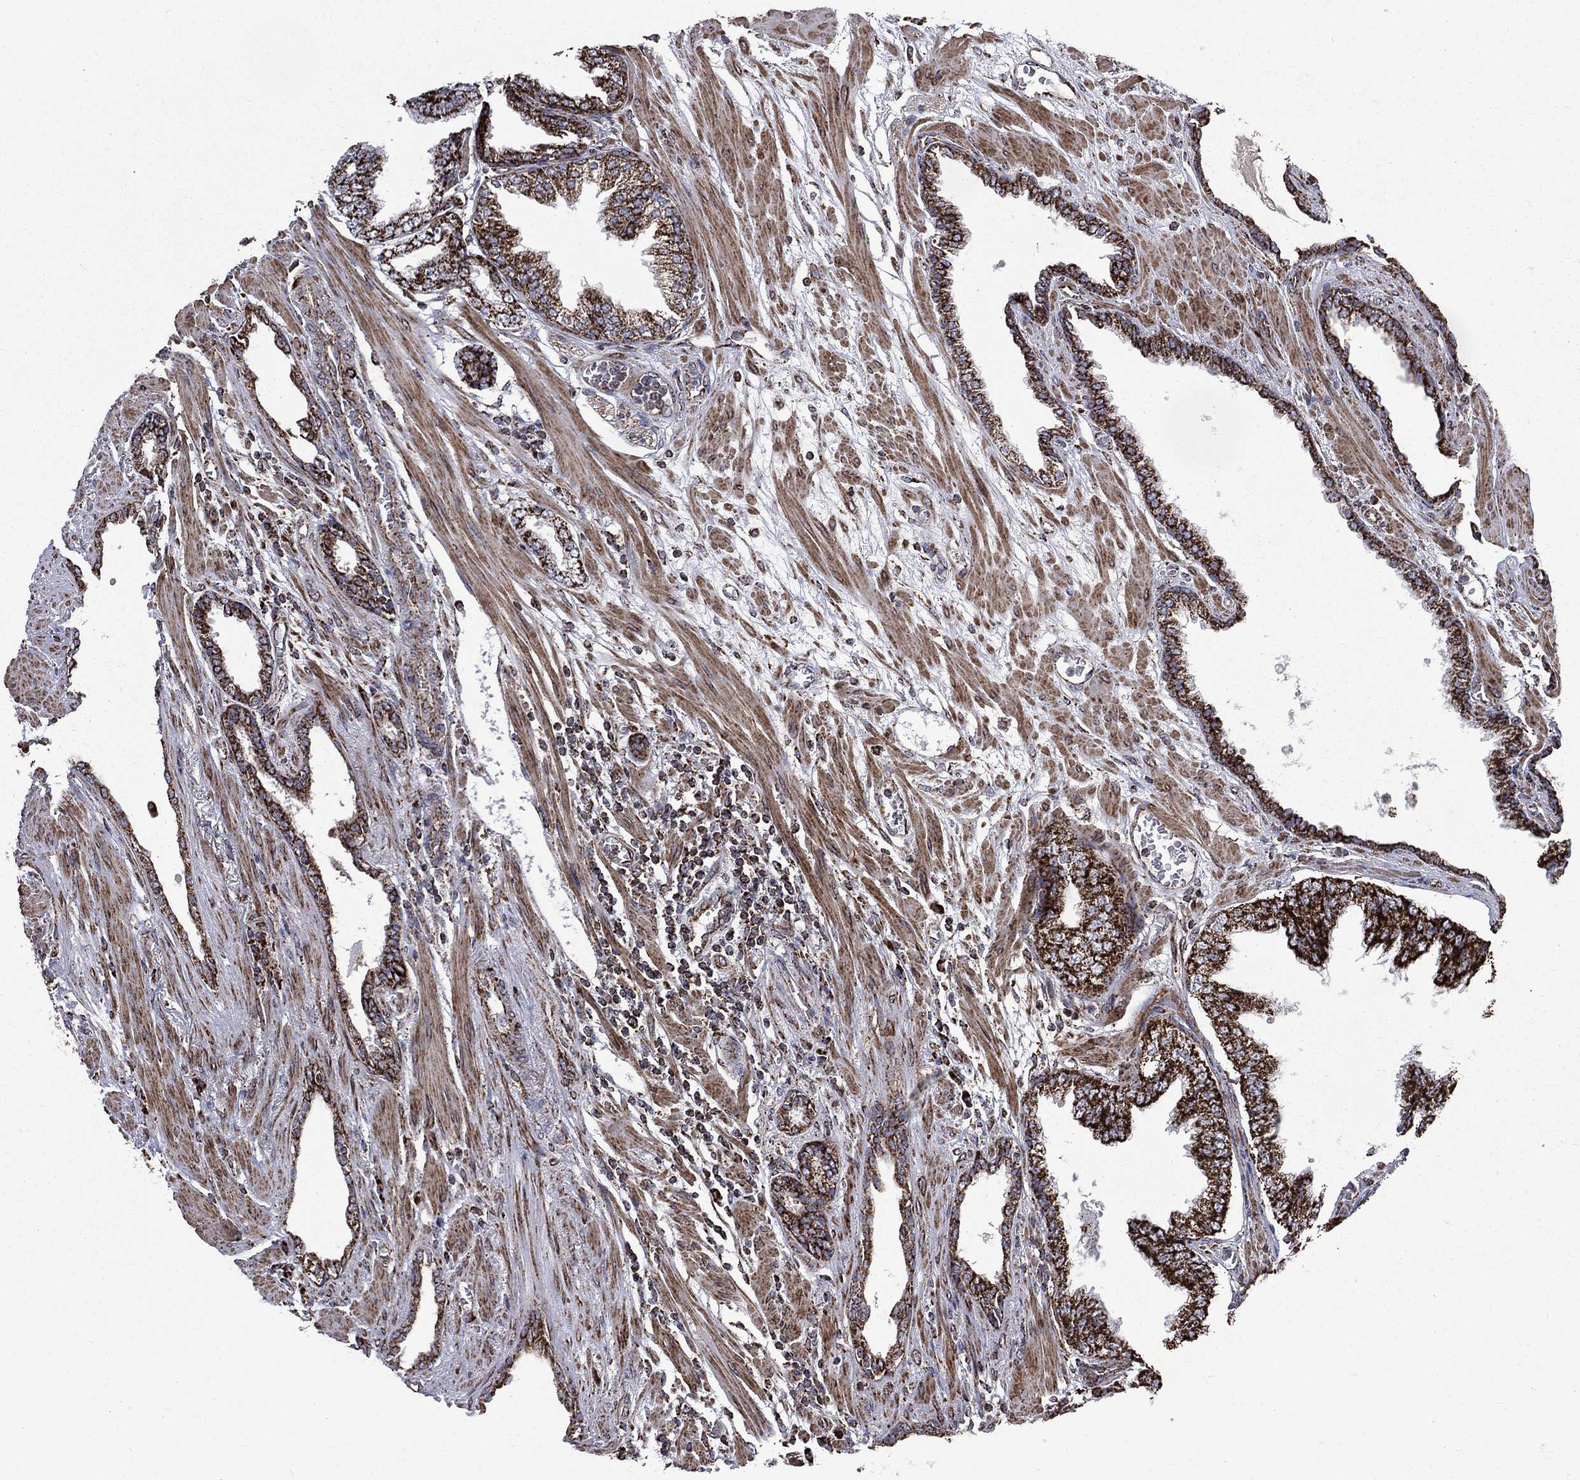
{"staining": {"intensity": "strong", "quantity": ">75%", "location": "cytoplasmic/membranous"}, "tissue": "prostate cancer", "cell_type": "Tumor cells", "image_type": "cancer", "snomed": [{"axis": "morphology", "description": "Adenocarcinoma, Low grade"}, {"axis": "topography", "description": "Prostate"}], "caption": "Protein expression analysis of prostate cancer displays strong cytoplasmic/membranous expression in about >75% of tumor cells.", "gene": "GOT2", "patient": {"sex": "male", "age": 69}}